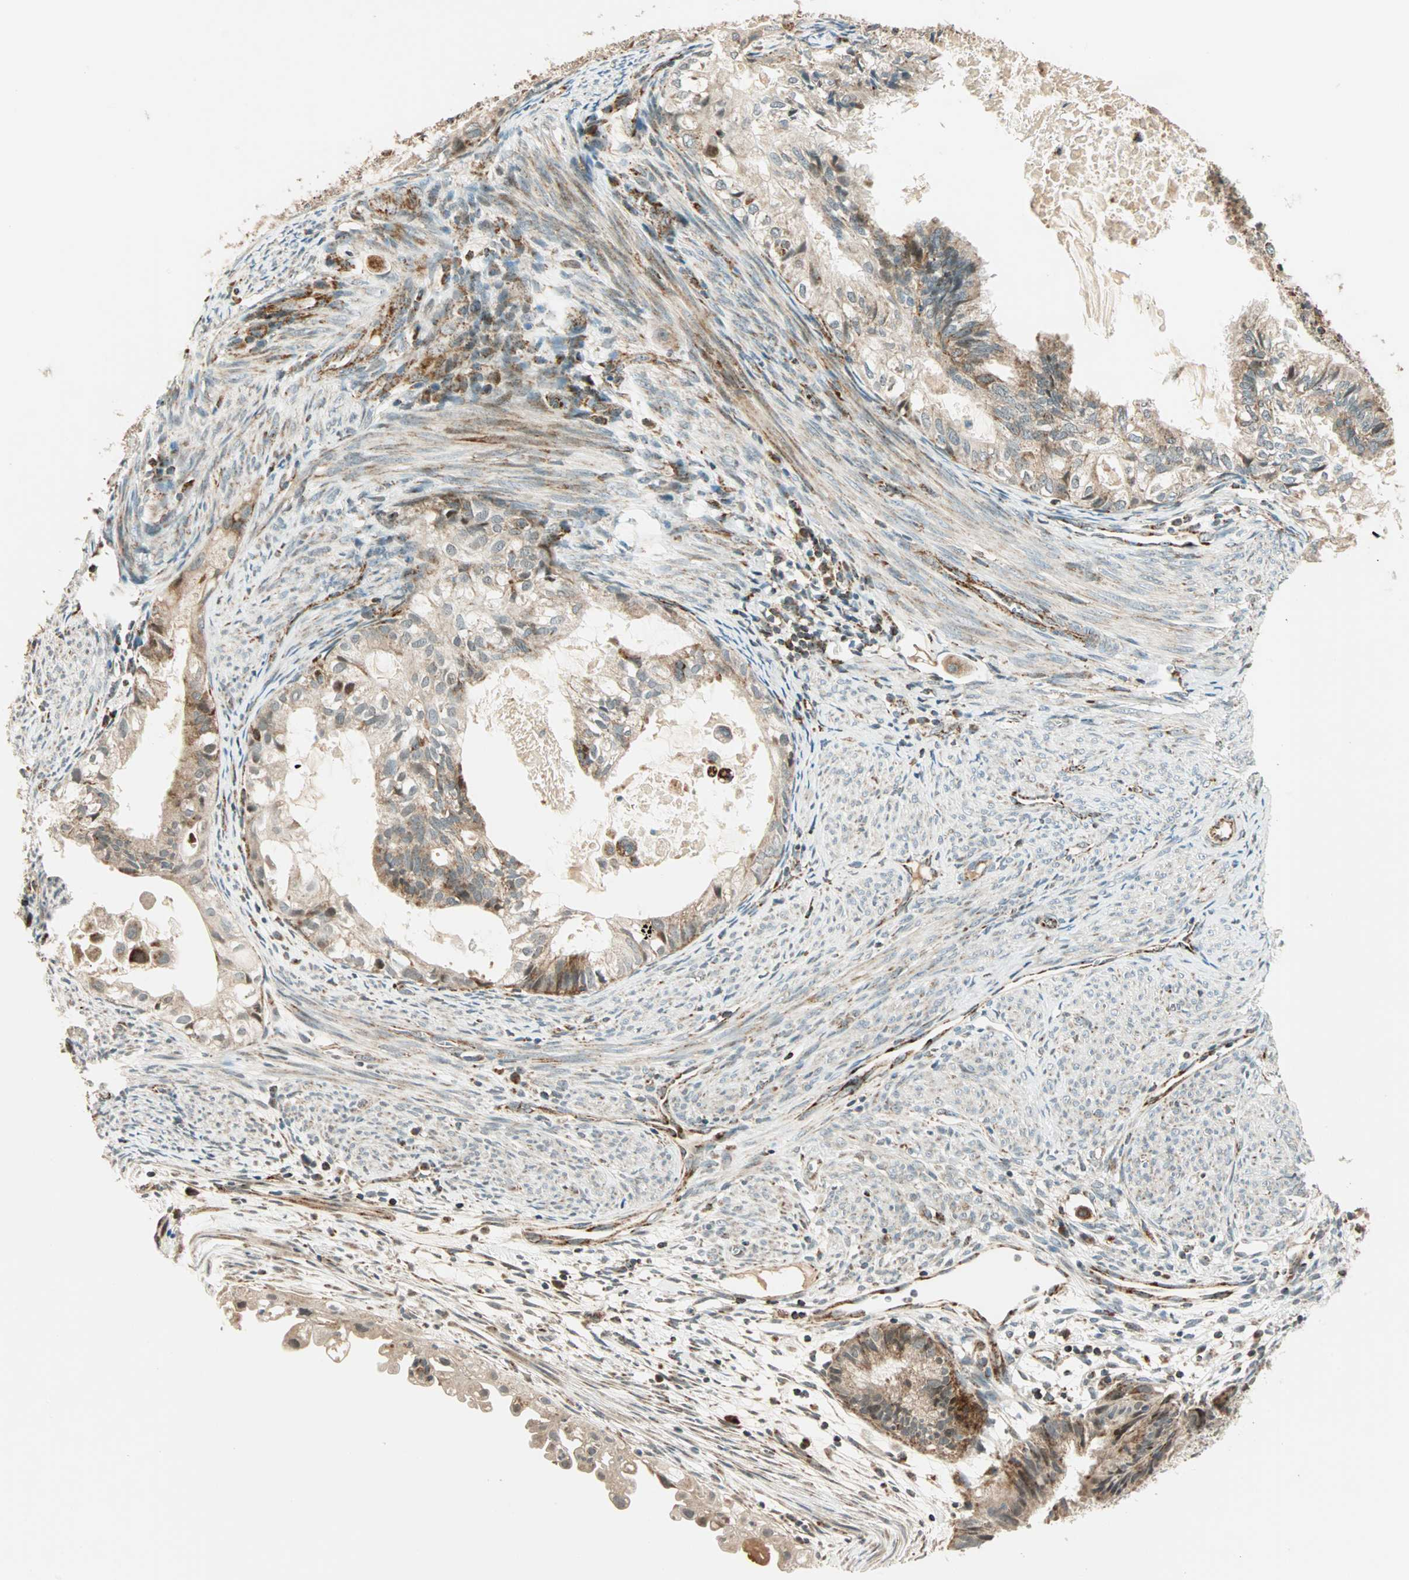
{"staining": {"intensity": "weak", "quantity": "25%-75%", "location": "cytoplasmic/membranous"}, "tissue": "cervical cancer", "cell_type": "Tumor cells", "image_type": "cancer", "snomed": [{"axis": "morphology", "description": "Normal tissue, NOS"}, {"axis": "morphology", "description": "Adenocarcinoma, NOS"}, {"axis": "topography", "description": "Cervix"}, {"axis": "topography", "description": "Endometrium"}], "caption": "An immunohistochemistry photomicrograph of tumor tissue is shown. Protein staining in brown labels weak cytoplasmic/membranous positivity in cervical cancer within tumor cells.", "gene": "SPRY4", "patient": {"sex": "female", "age": 86}}